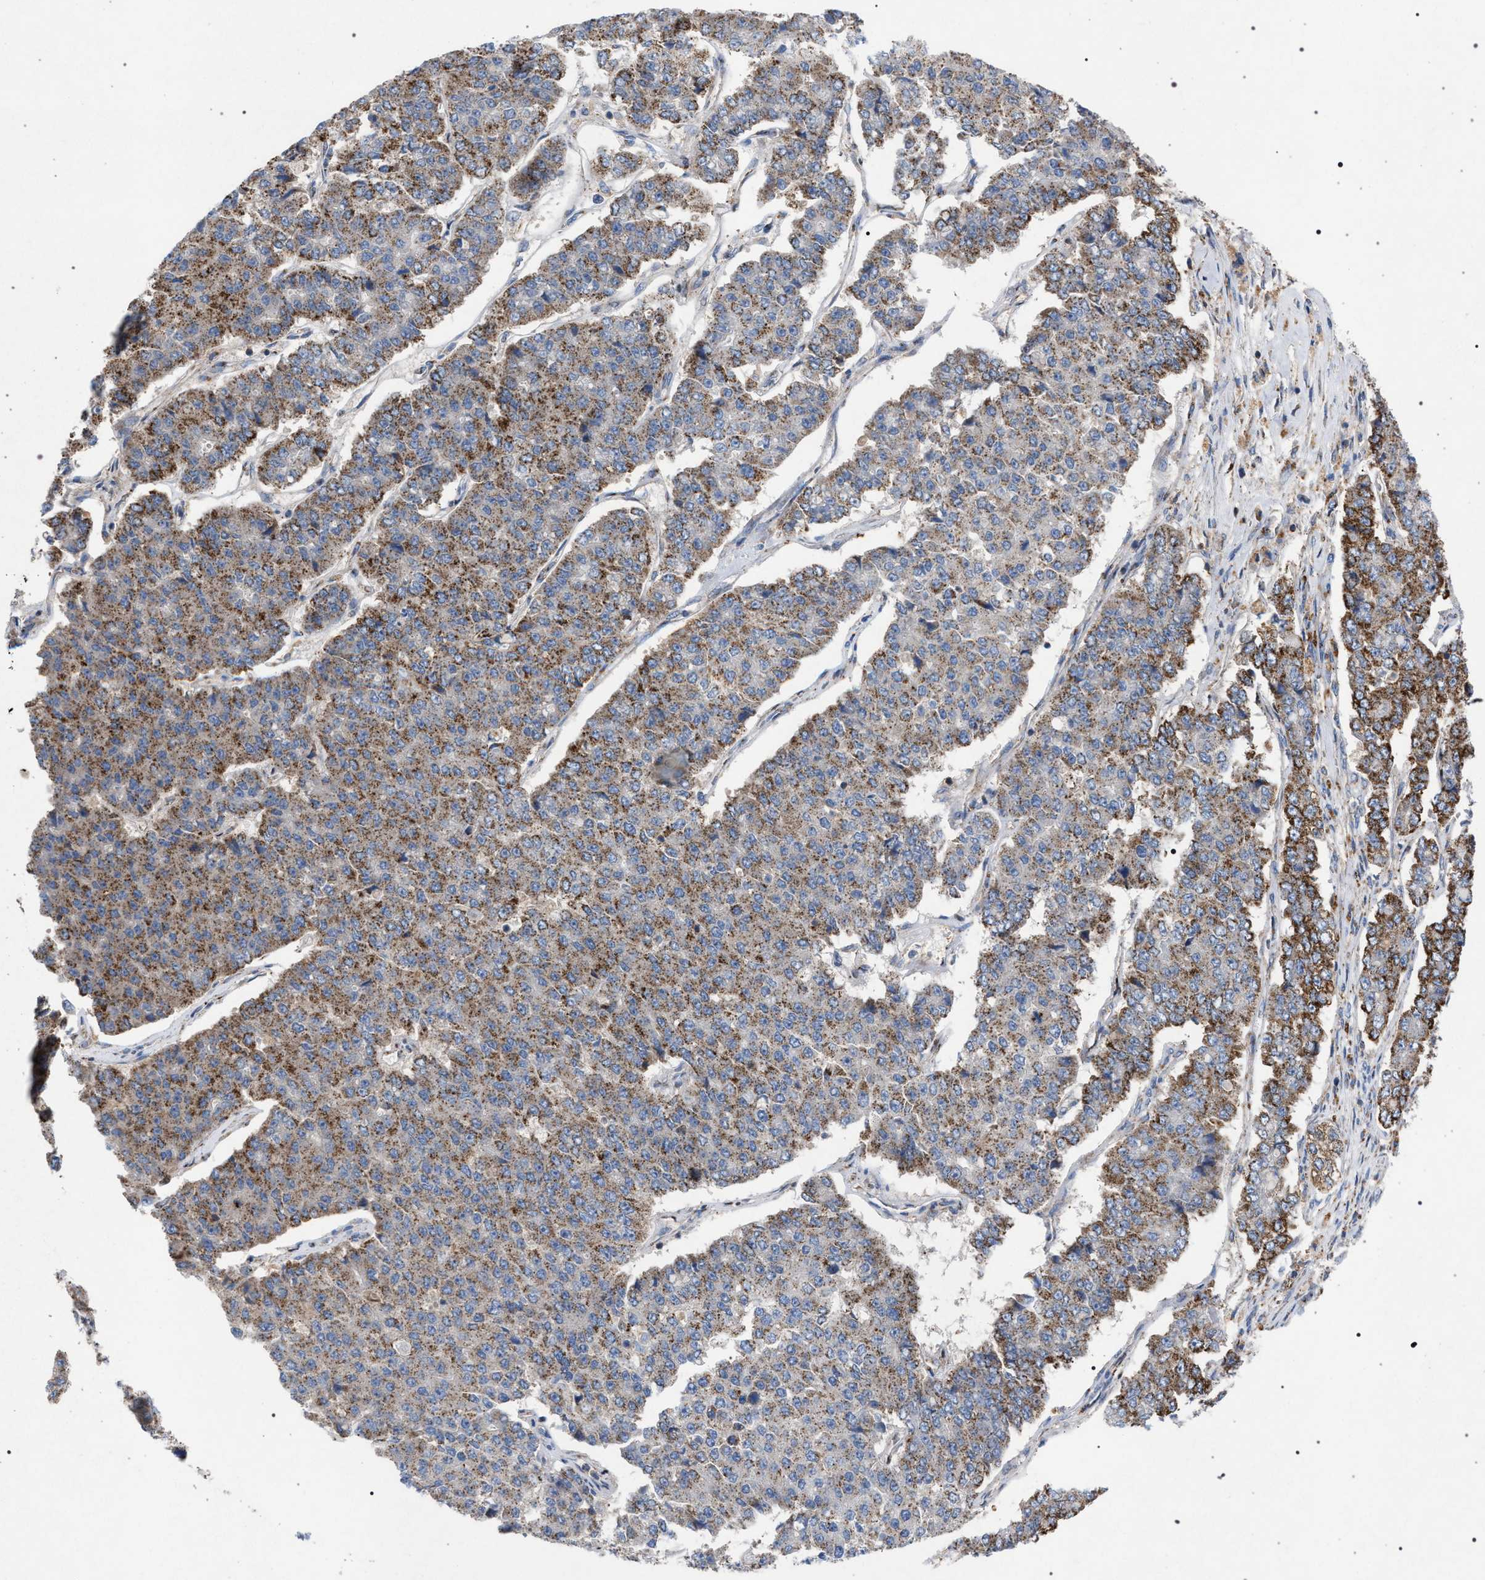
{"staining": {"intensity": "moderate", "quantity": ">75%", "location": "cytoplasmic/membranous"}, "tissue": "pancreatic cancer", "cell_type": "Tumor cells", "image_type": "cancer", "snomed": [{"axis": "morphology", "description": "Adenocarcinoma, NOS"}, {"axis": "topography", "description": "Pancreas"}], "caption": "A brown stain highlights moderate cytoplasmic/membranous staining of a protein in pancreatic adenocarcinoma tumor cells.", "gene": "VPS13A", "patient": {"sex": "male", "age": 50}}